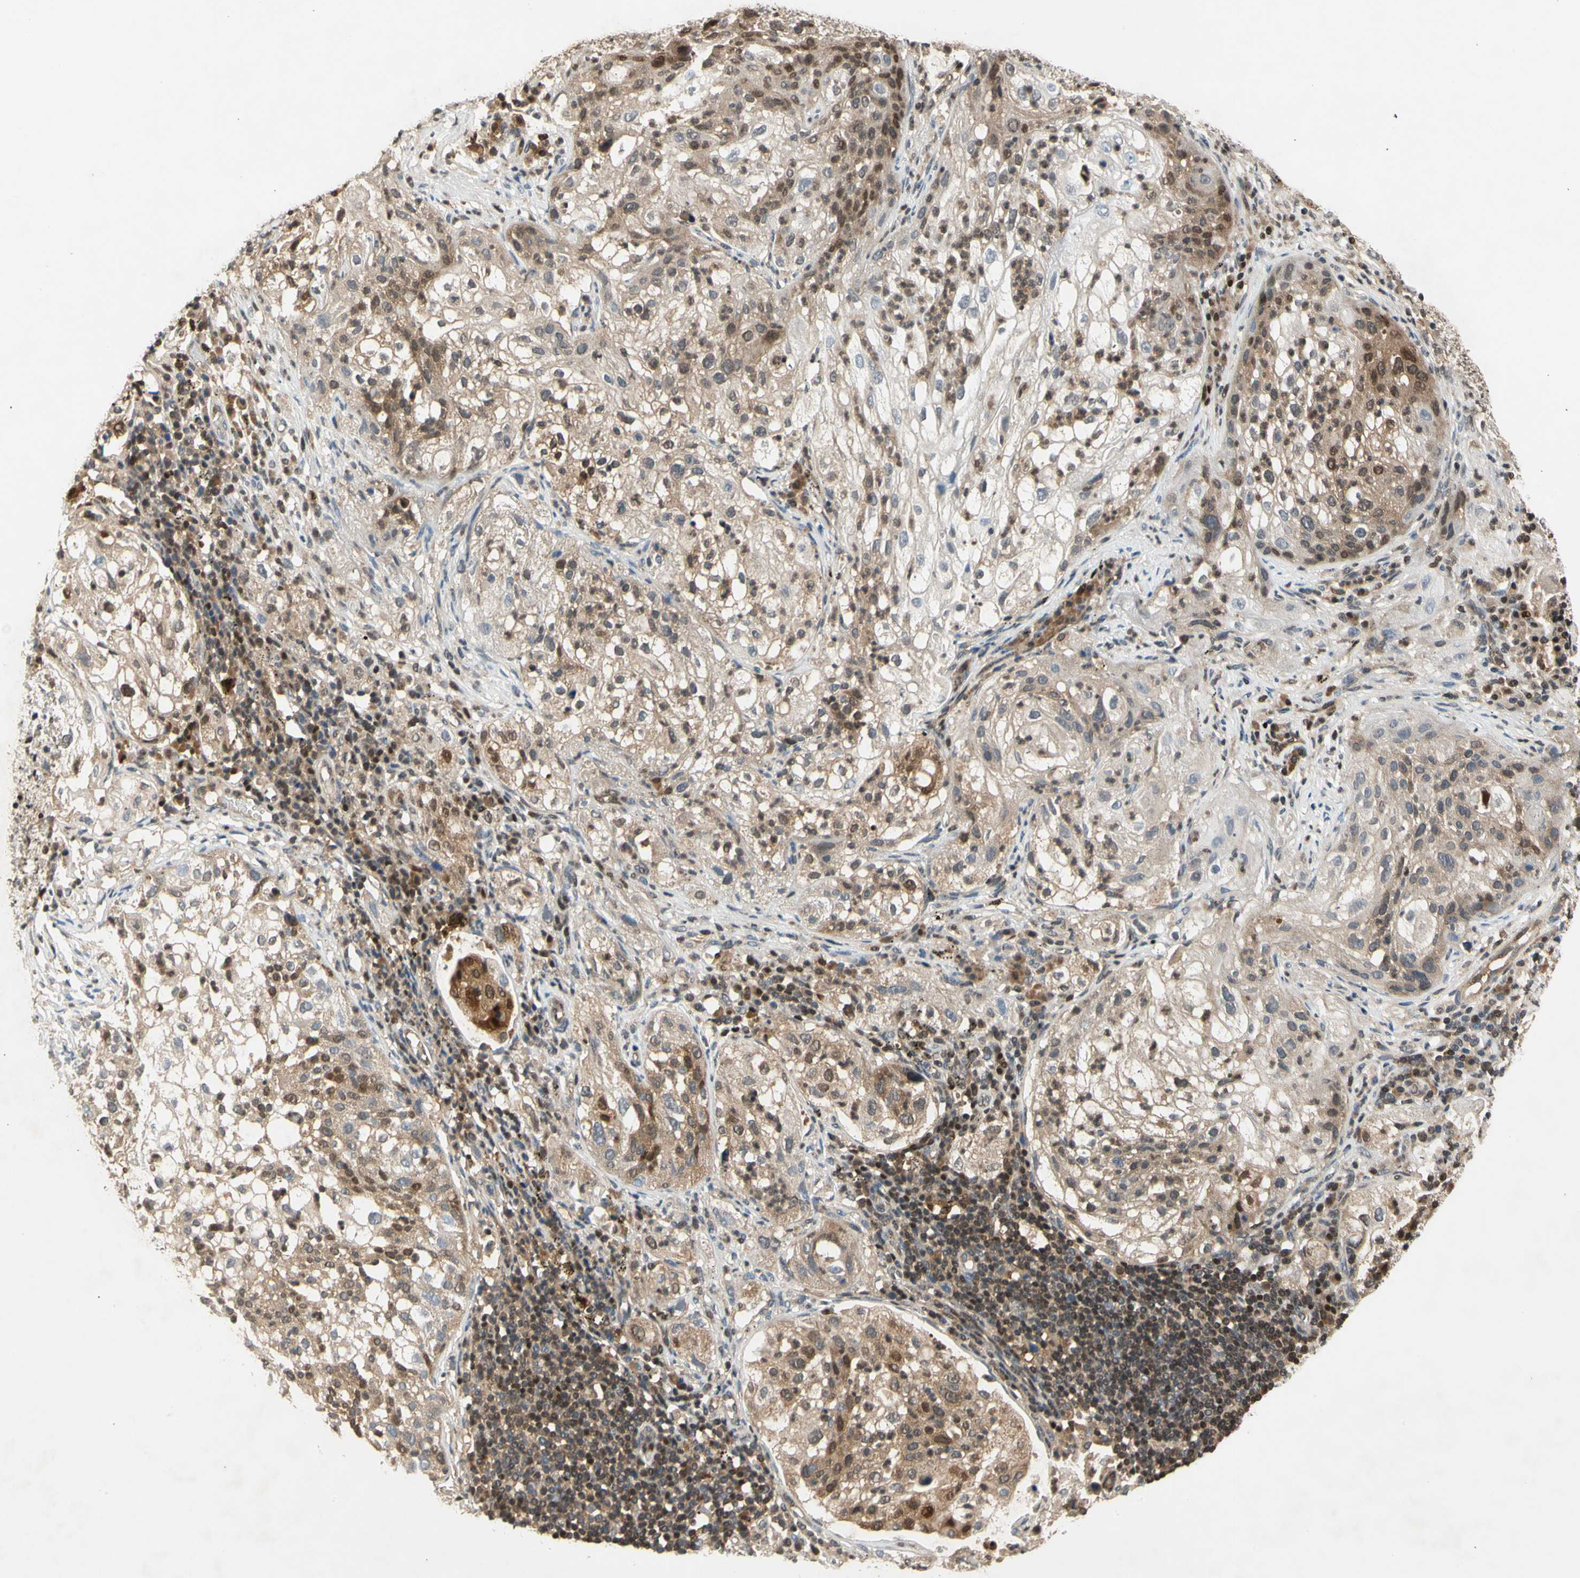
{"staining": {"intensity": "weak", "quantity": ">75%", "location": "cytoplasmic/membranous"}, "tissue": "lung cancer", "cell_type": "Tumor cells", "image_type": "cancer", "snomed": [{"axis": "morphology", "description": "Inflammation, NOS"}, {"axis": "morphology", "description": "Squamous cell carcinoma, NOS"}, {"axis": "topography", "description": "Lymph node"}, {"axis": "topography", "description": "Soft tissue"}, {"axis": "topography", "description": "Lung"}], "caption": "Tumor cells display low levels of weak cytoplasmic/membranous expression in about >75% of cells in lung cancer.", "gene": "GSR", "patient": {"sex": "male", "age": 66}}